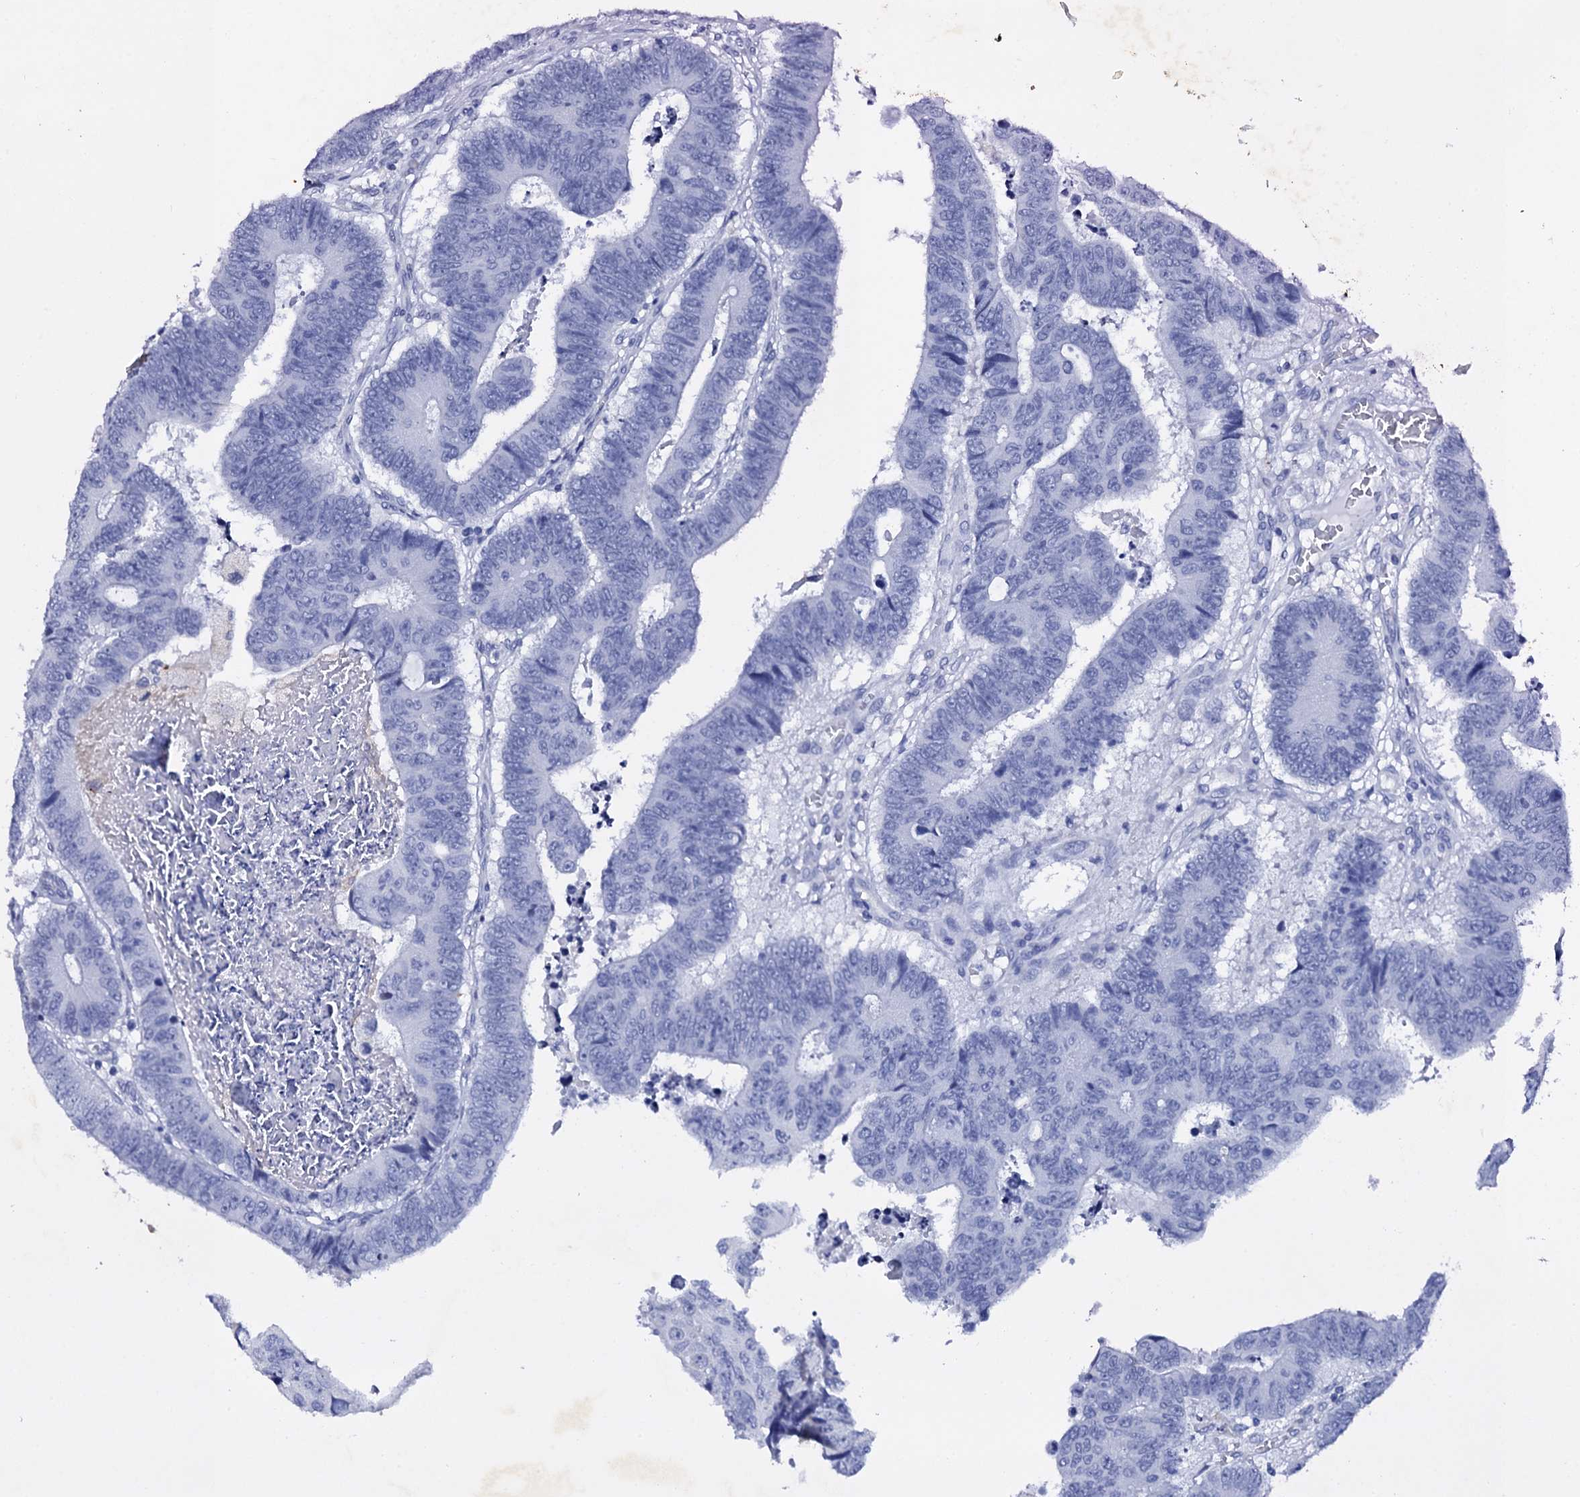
{"staining": {"intensity": "negative", "quantity": "none", "location": "none"}, "tissue": "colorectal cancer", "cell_type": "Tumor cells", "image_type": "cancer", "snomed": [{"axis": "morphology", "description": "Adenocarcinoma, NOS"}, {"axis": "topography", "description": "Rectum"}], "caption": "Human colorectal cancer (adenocarcinoma) stained for a protein using immunohistochemistry (IHC) reveals no staining in tumor cells.", "gene": "ITPRID2", "patient": {"sex": "male", "age": 84}}